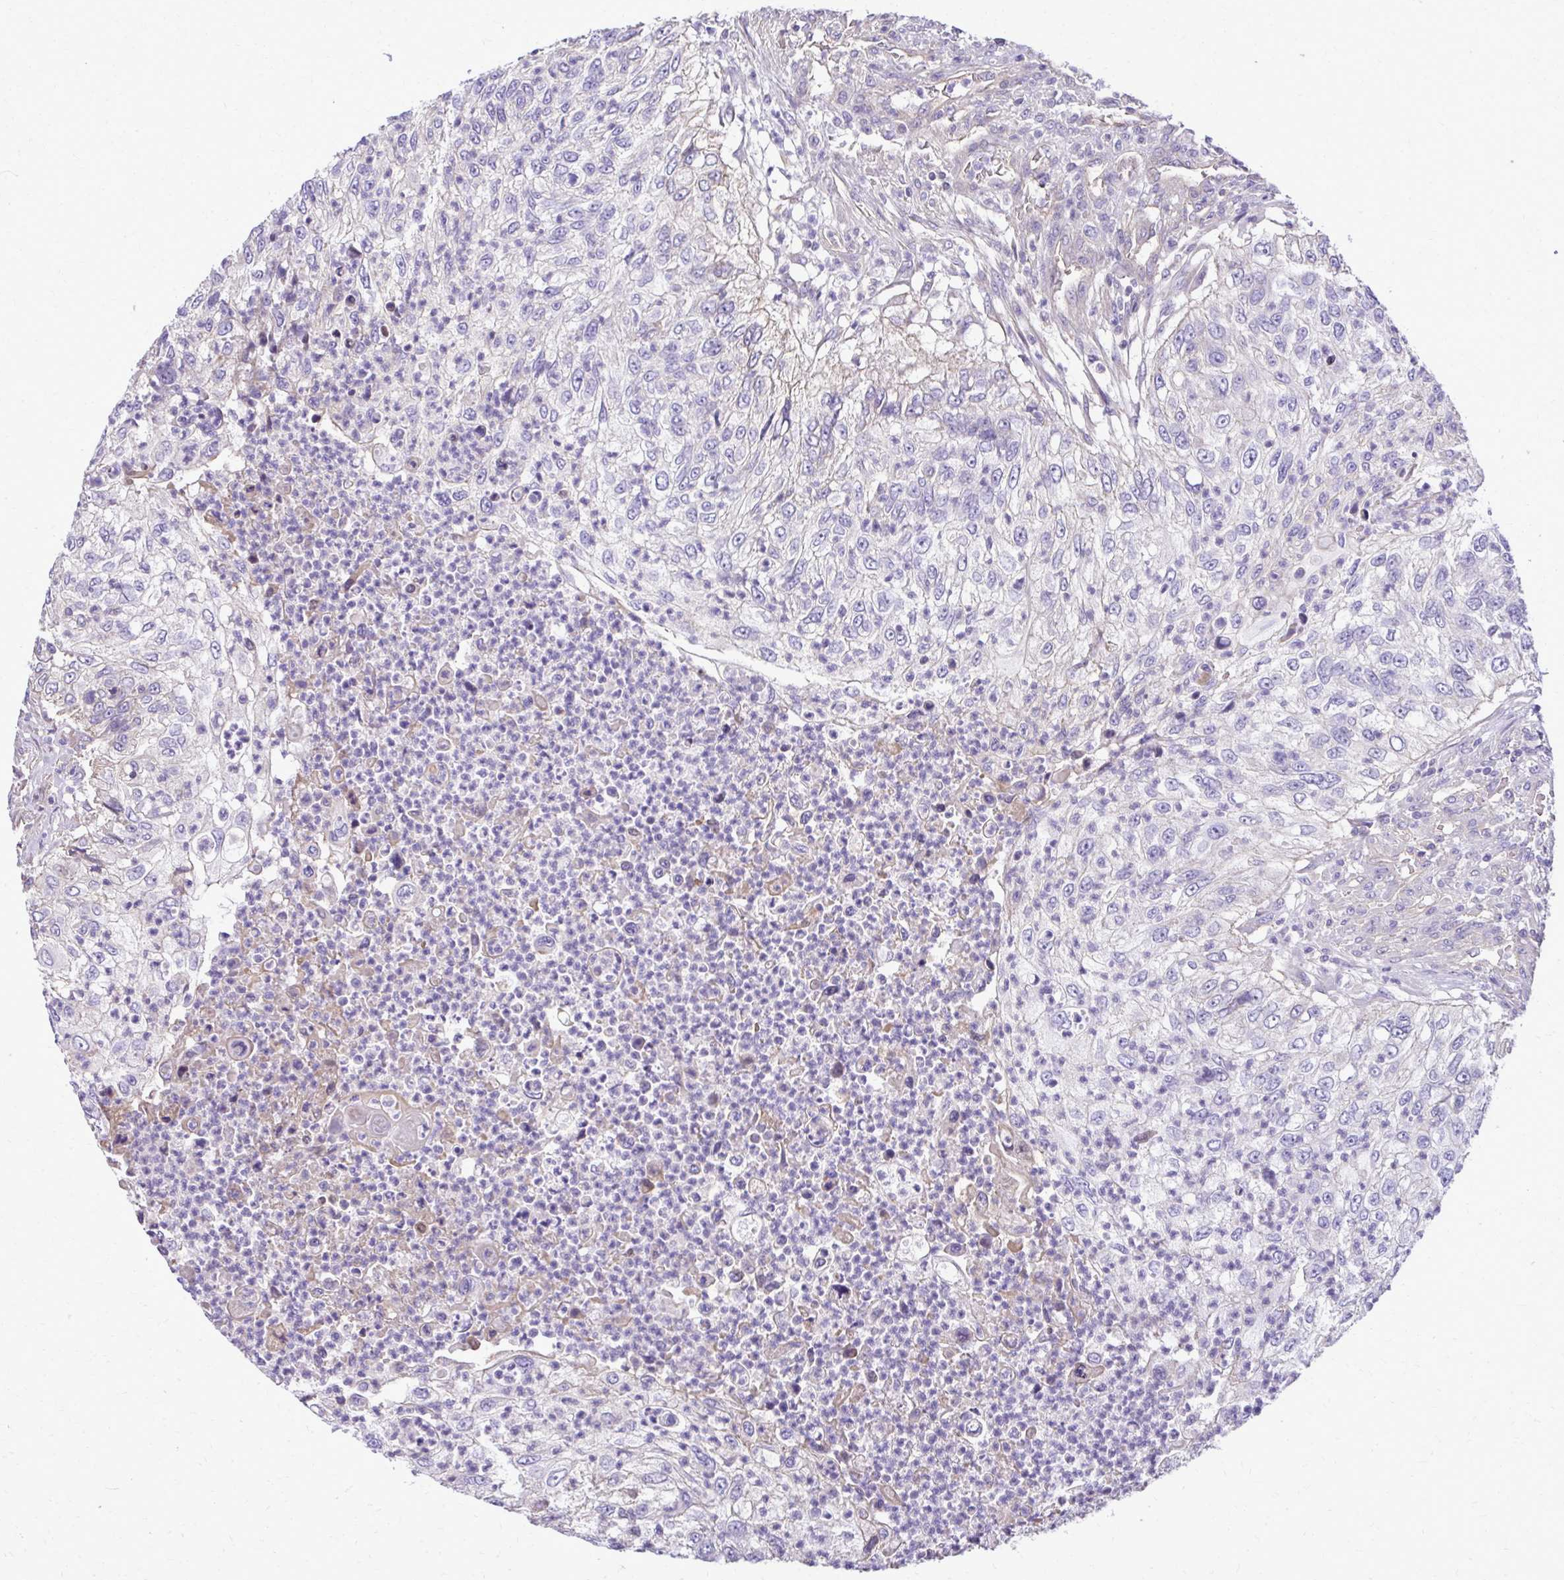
{"staining": {"intensity": "negative", "quantity": "none", "location": "none"}, "tissue": "urothelial cancer", "cell_type": "Tumor cells", "image_type": "cancer", "snomed": [{"axis": "morphology", "description": "Urothelial carcinoma, High grade"}, {"axis": "topography", "description": "Urinary bladder"}], "caption": "Human urothelial cancer stained for a protein using immunohistochemistry shows no positivity in tumor cells.", "gene": "RUNDC3B", "patient": {"sex": "female", "age": 60}}